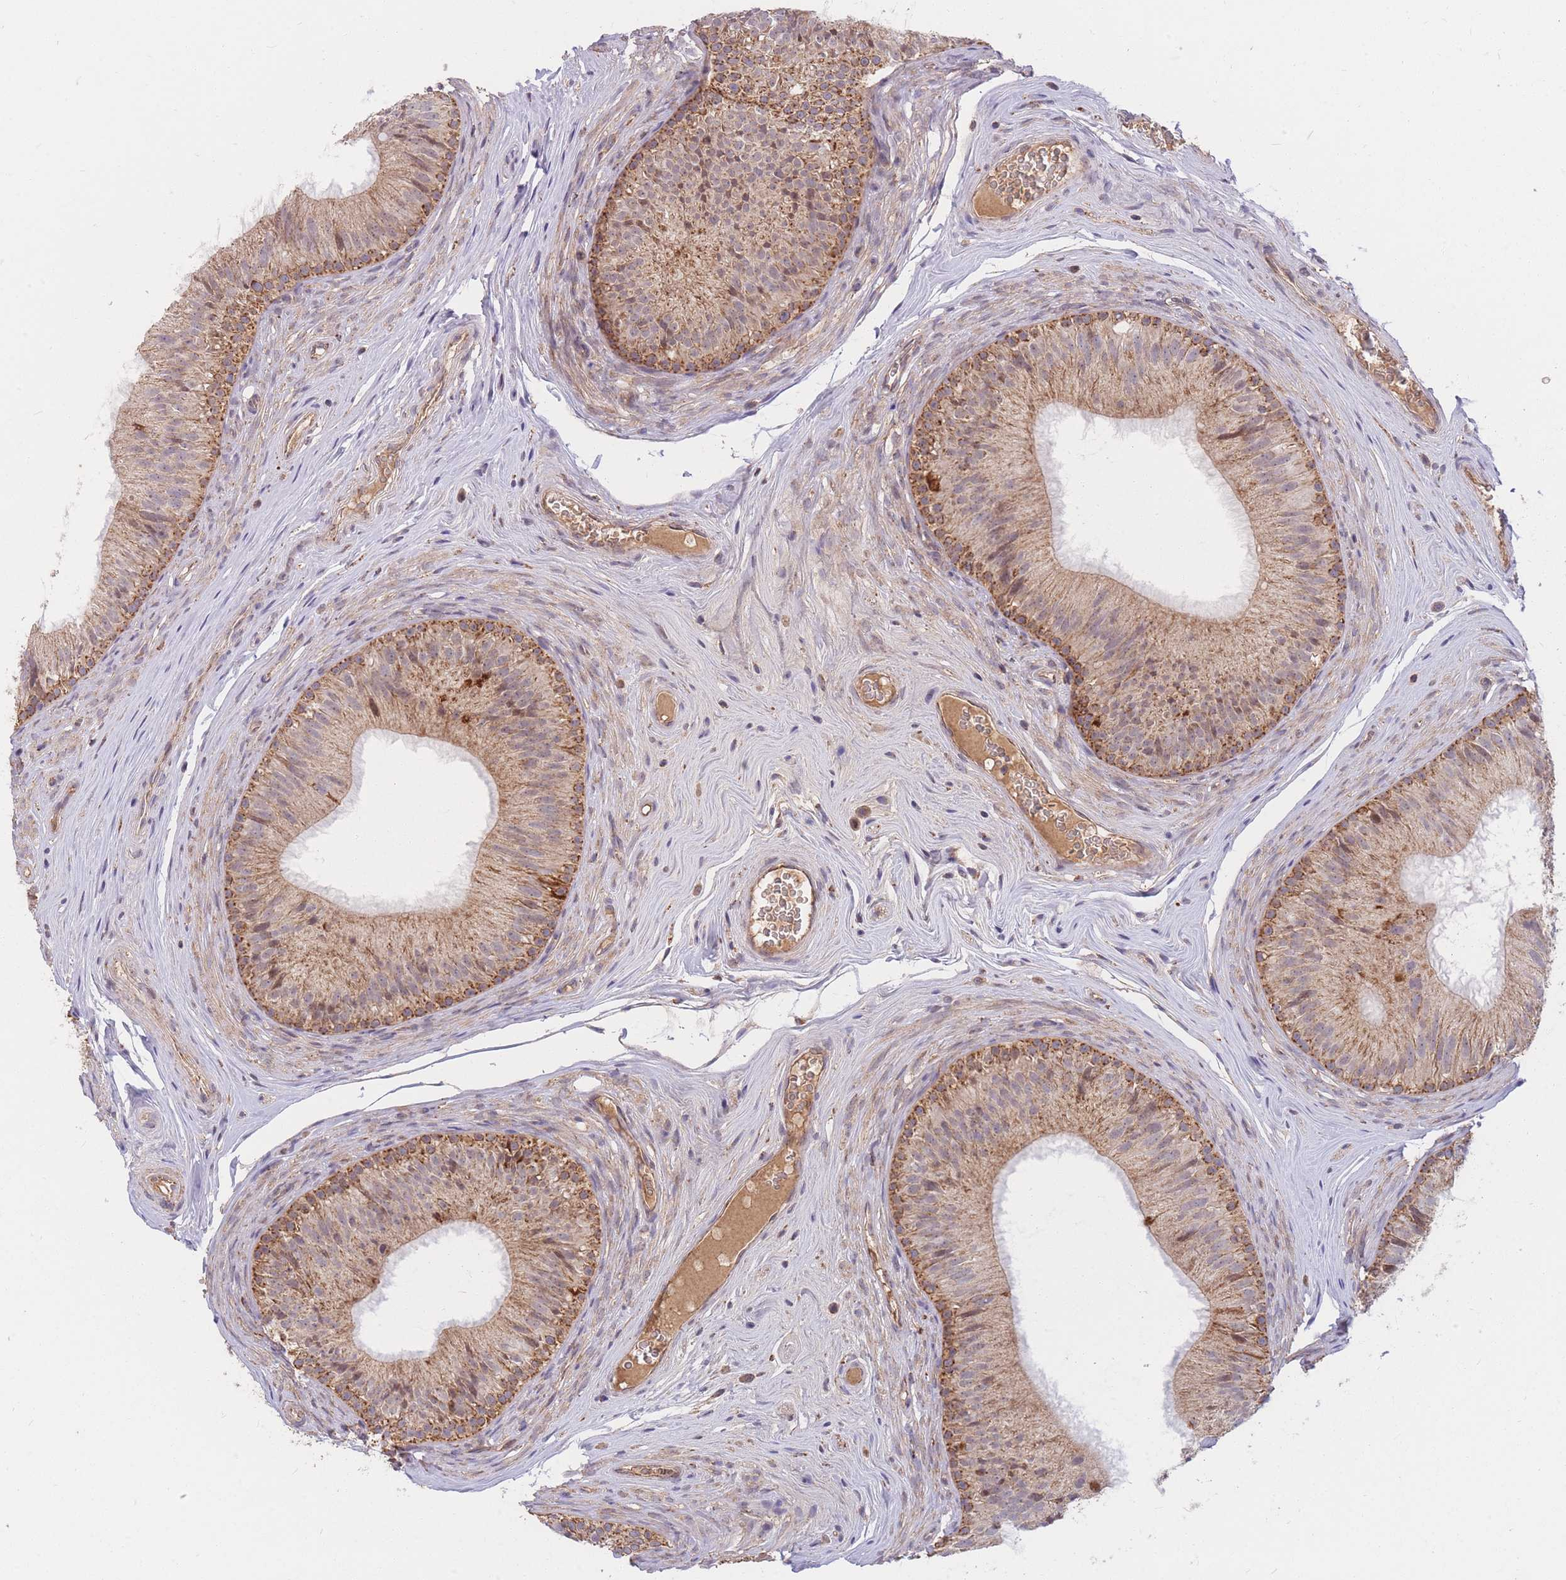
{"staining": {"intensity": "moderate", "quantity": ">75%", "location": "cytoplasmic/membranous"}, "tissue": "epididymis", "cell_type": "Glandular cells", "image_type": "normal", "snomed": [{"axis": "morphology", "description": "Normal tissue, NOS"}, {"axis": "topography", "description": "Epididymis"}], "caption": "A brown stain highlights moderate cytoplasmic/membranous positivity of a protein in glandular cells of normal human epididymis. (brown staining indicates protein expression, while blue staining denotes nuclei).", "gene": "PTPMT1", "patient": {"sex": "male", "age": 34}}